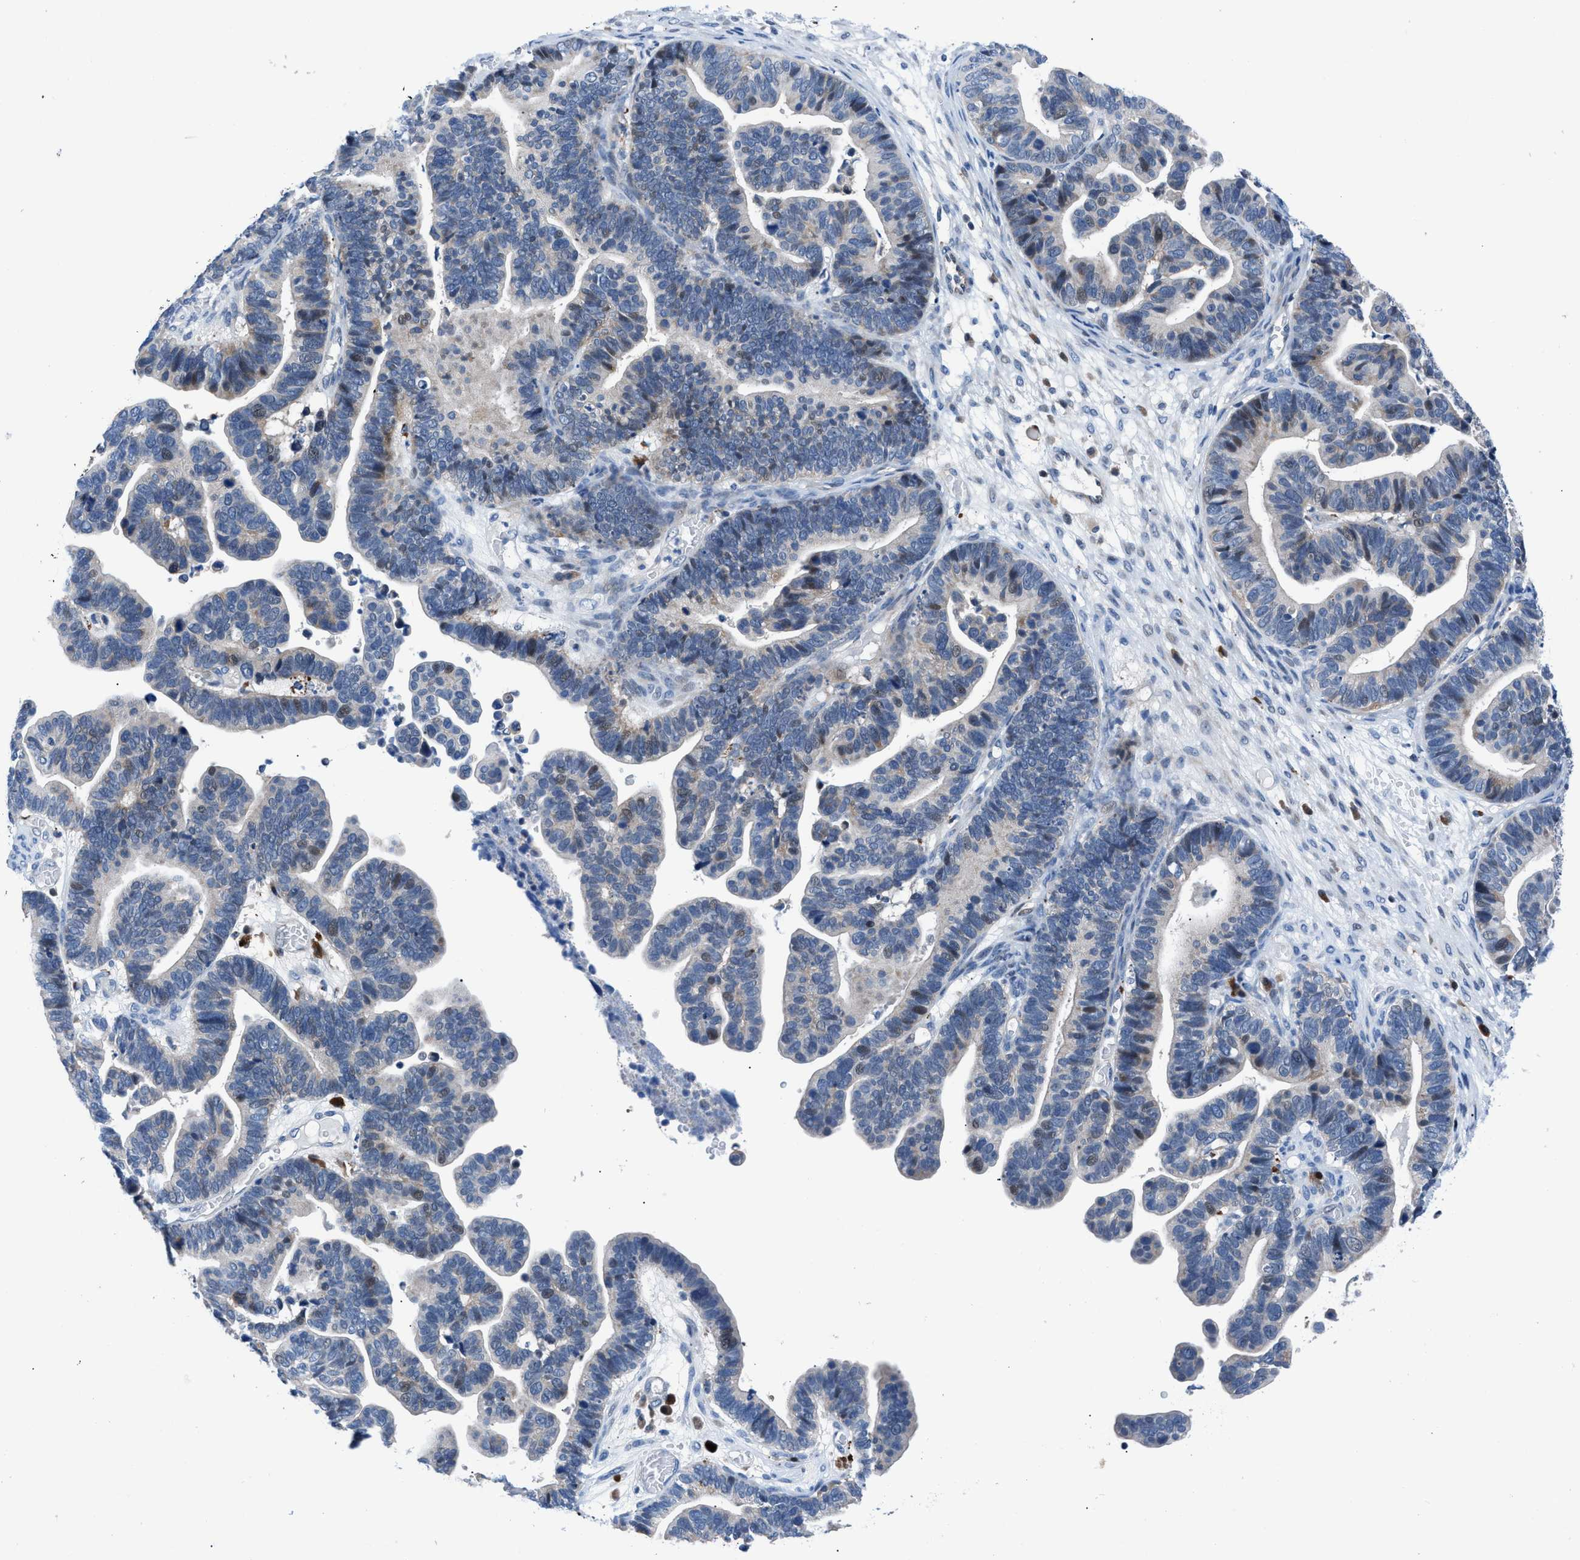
{"staining": {"intensity": "weak", "quantity": "25%-75%", "location": "cytoplasmic/membranous,nuclear"}, "tissue": "ovarian cancer", "cell_type": "Tumor cells", "image_type": "cancer", "snomed": [{"axis": "morphology", "description": "Cystadenocarcinoma, serous, NOS"}, {"axis": "topography", "description": "Ovary"}], "caption": "About 25%-75% of tumor cells in human ovarian cancer exhibit weak cytoplasmic/membranous and nuclear protein positivity as visualized by brown immunohistochemical staining.", "gene": "UAP1", "patient": {"sex": "female", "age": 56}}